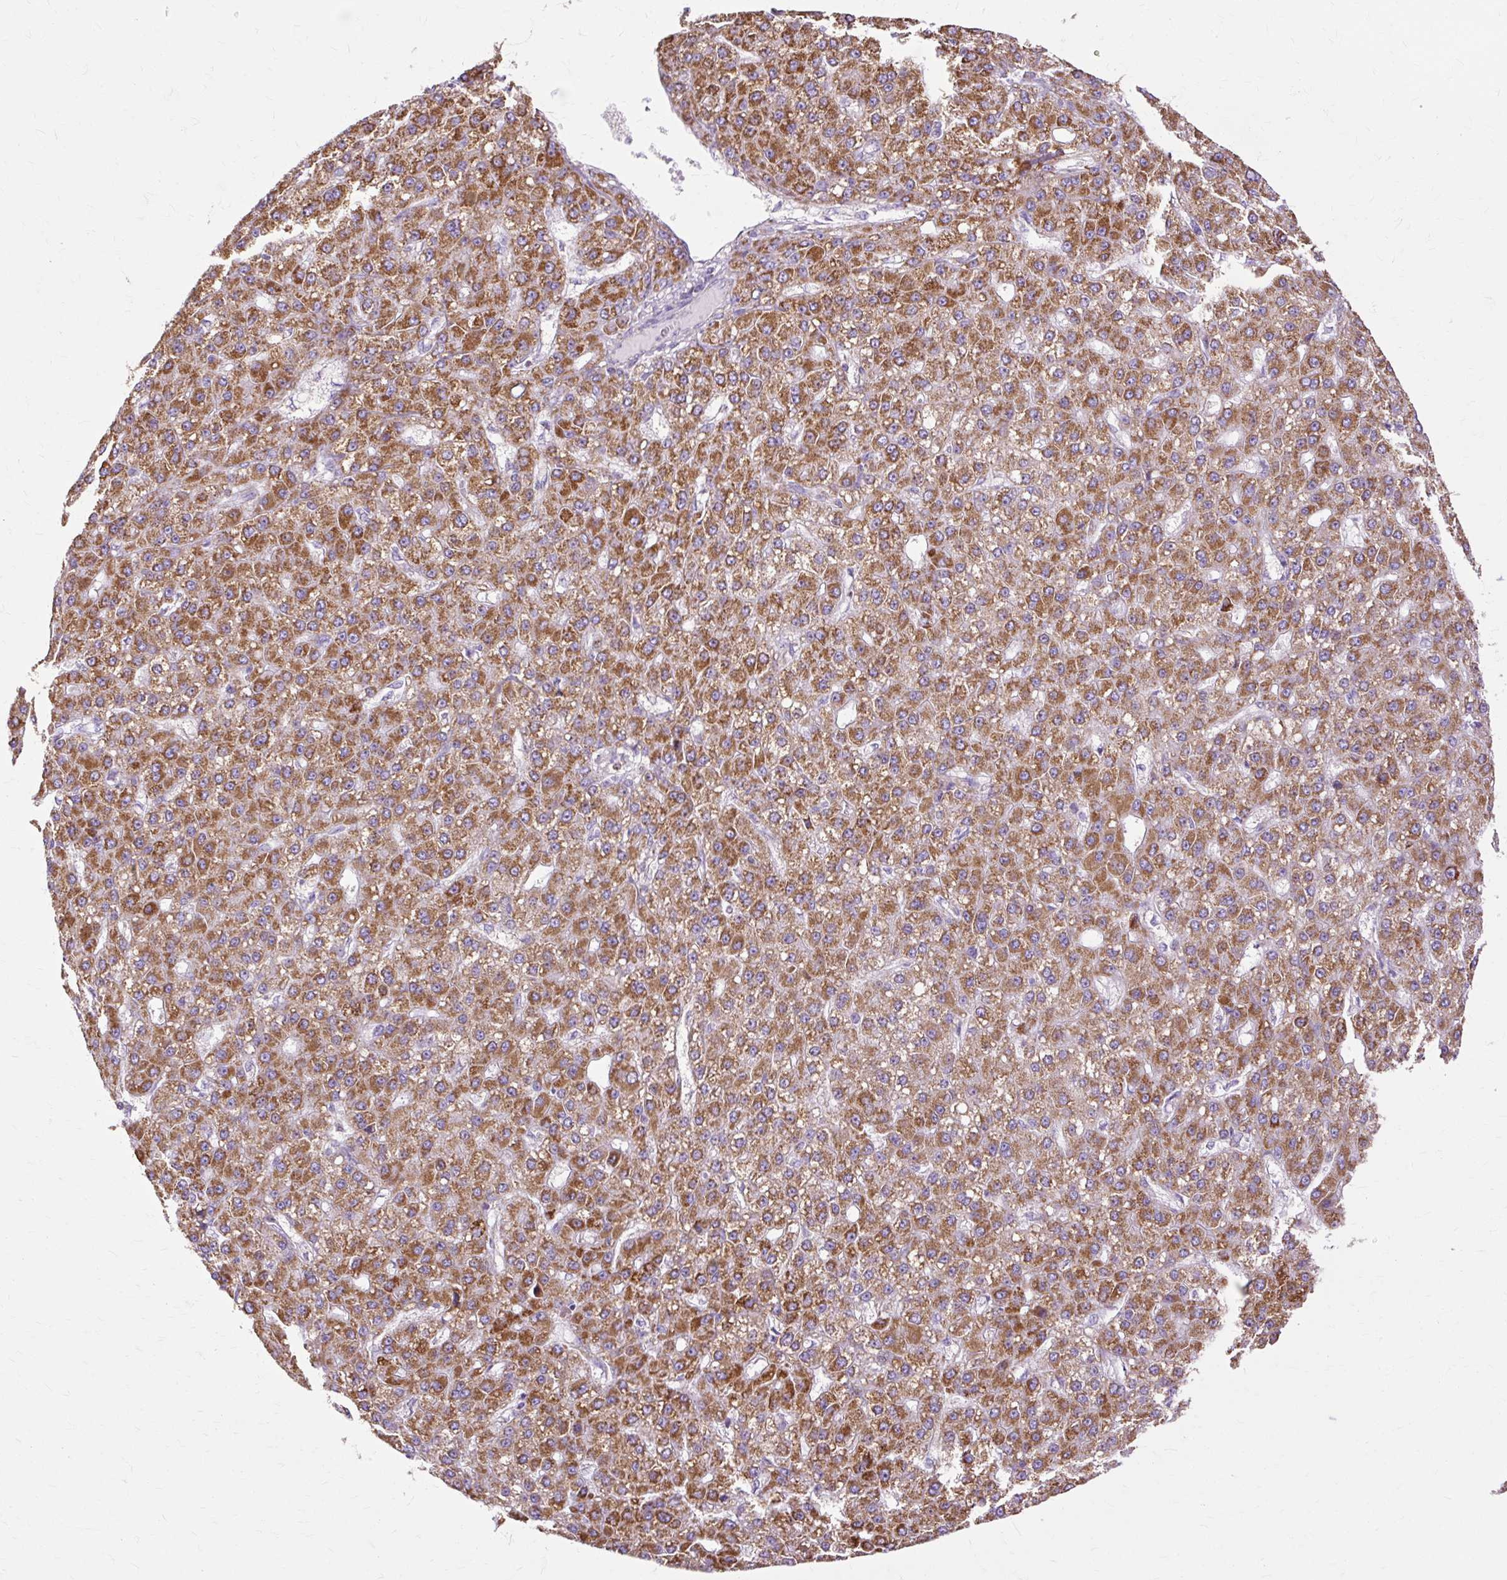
{"staining": {"intensity": "strong", "quantity": ">75%", "location": "cytoplasmic/membranous"}, "tissue": "liver cancer", "cell_type": "Tumor cells", "image_type": "cancer", "snomed": [{"axis": "morphology", "description": "Carcinoma, Hepatocellular, NOS"}, {"axis": "topography", "description": "Liver"}], "caption": "Brown immunohistochemical staining in human hepatocellular carcinoma (liver) shows strong cytoplasmic/membranous positivity in about >75% of tumor cells.", "gene": "DLAT", "patient": {"sex": "male", "age": 67}}